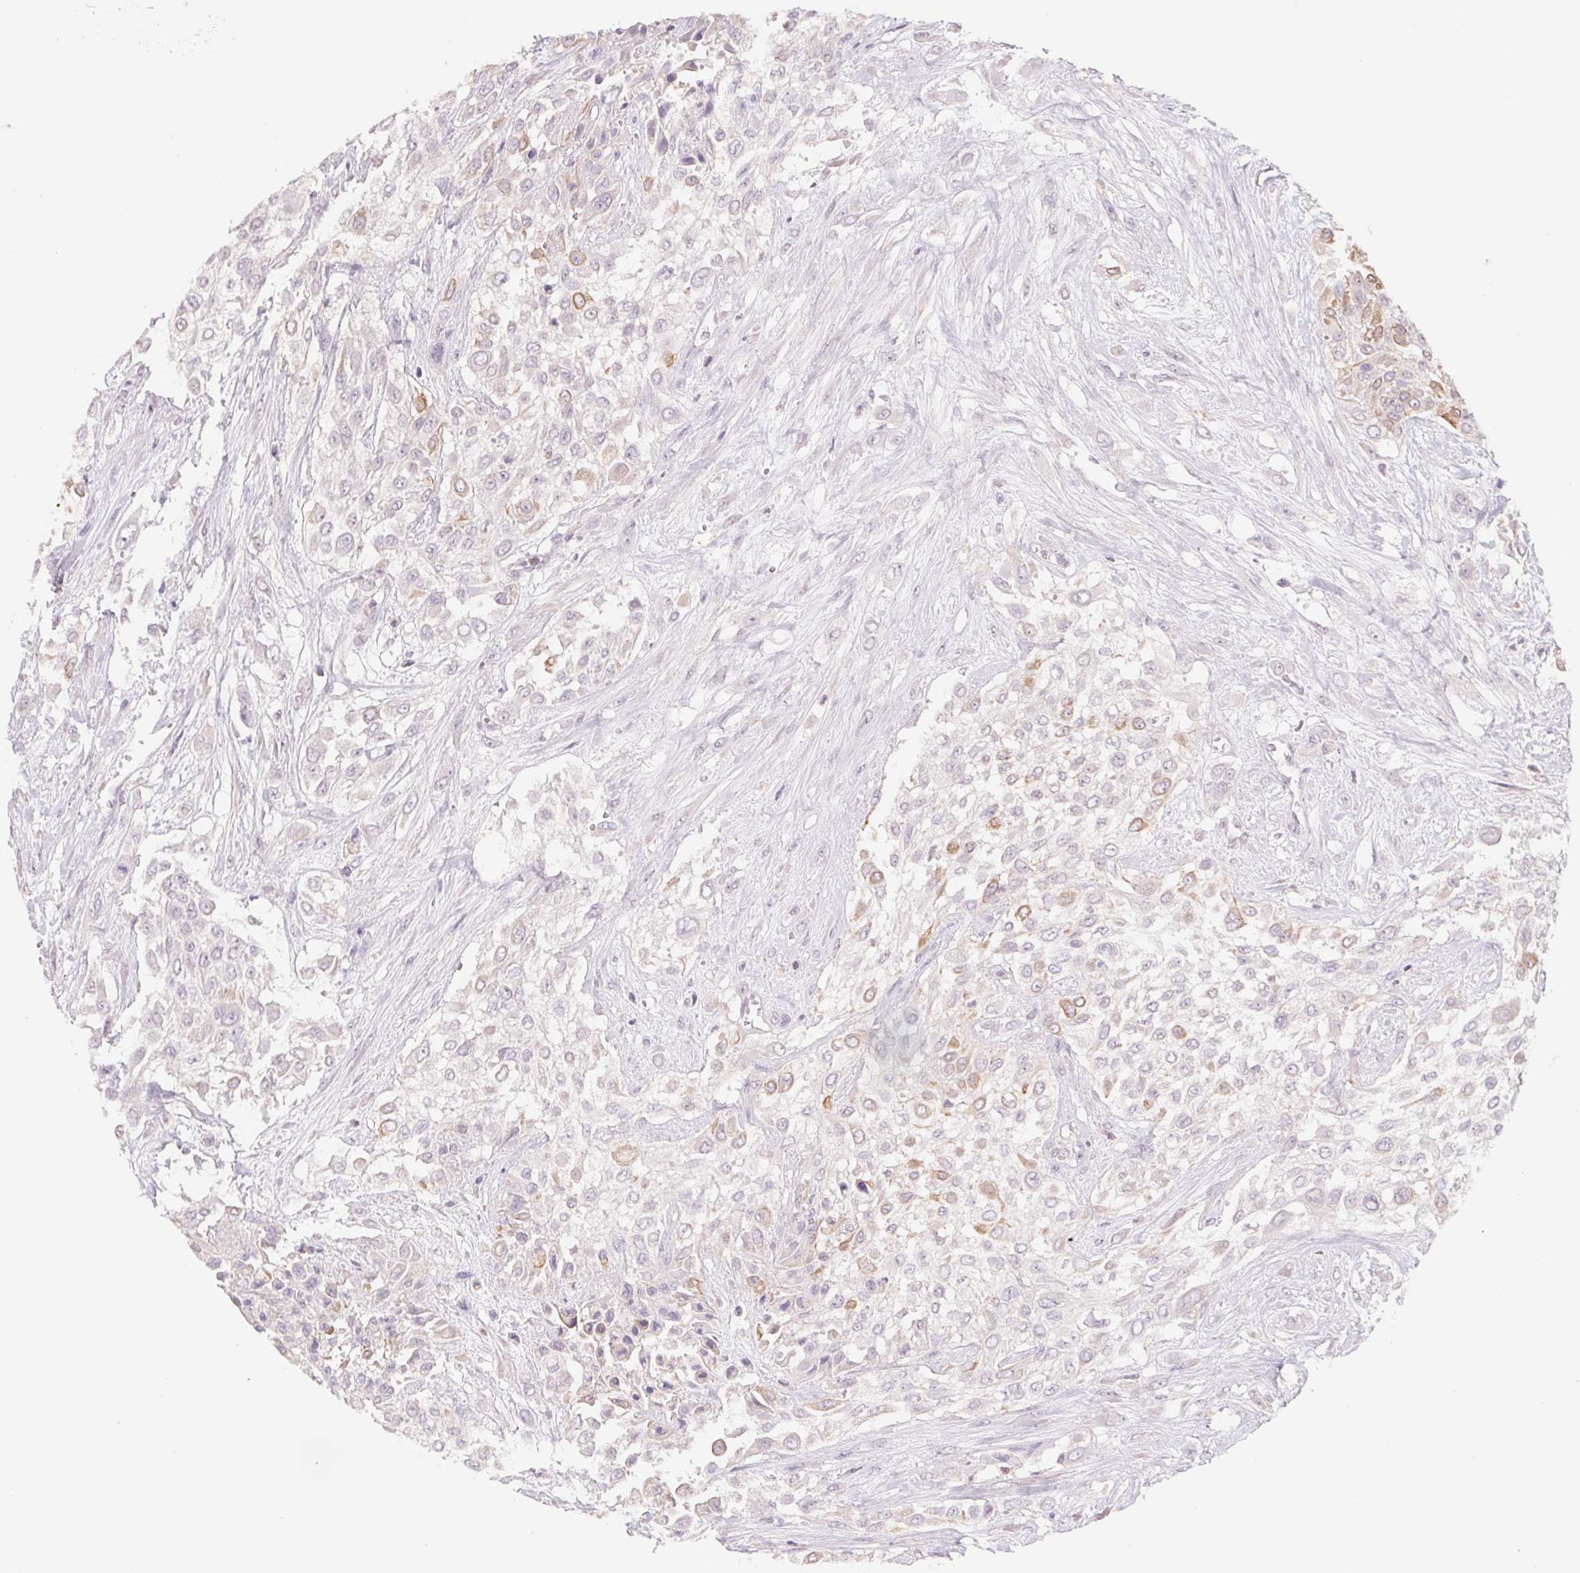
{"staining": {"intensity": "weak", "quantity": "<25%", "location": "cytoplasmic/membranous"}, "tissue": "urothelial cancer", "cell_type": "Tumor cells", "image_type": "cancer", "snomed": [{"axis": "morphology", "description": "Urothelial carcinoma, High grade"}, {"axis": "topography", "description": "Urinary bladder"}], "caption": "Immunohistochemical staining of human urothelial cancer displays no significant expression in tumor cells.", "gene": "PNMA8B", "patient": {"sex": "male", "age": 57}}